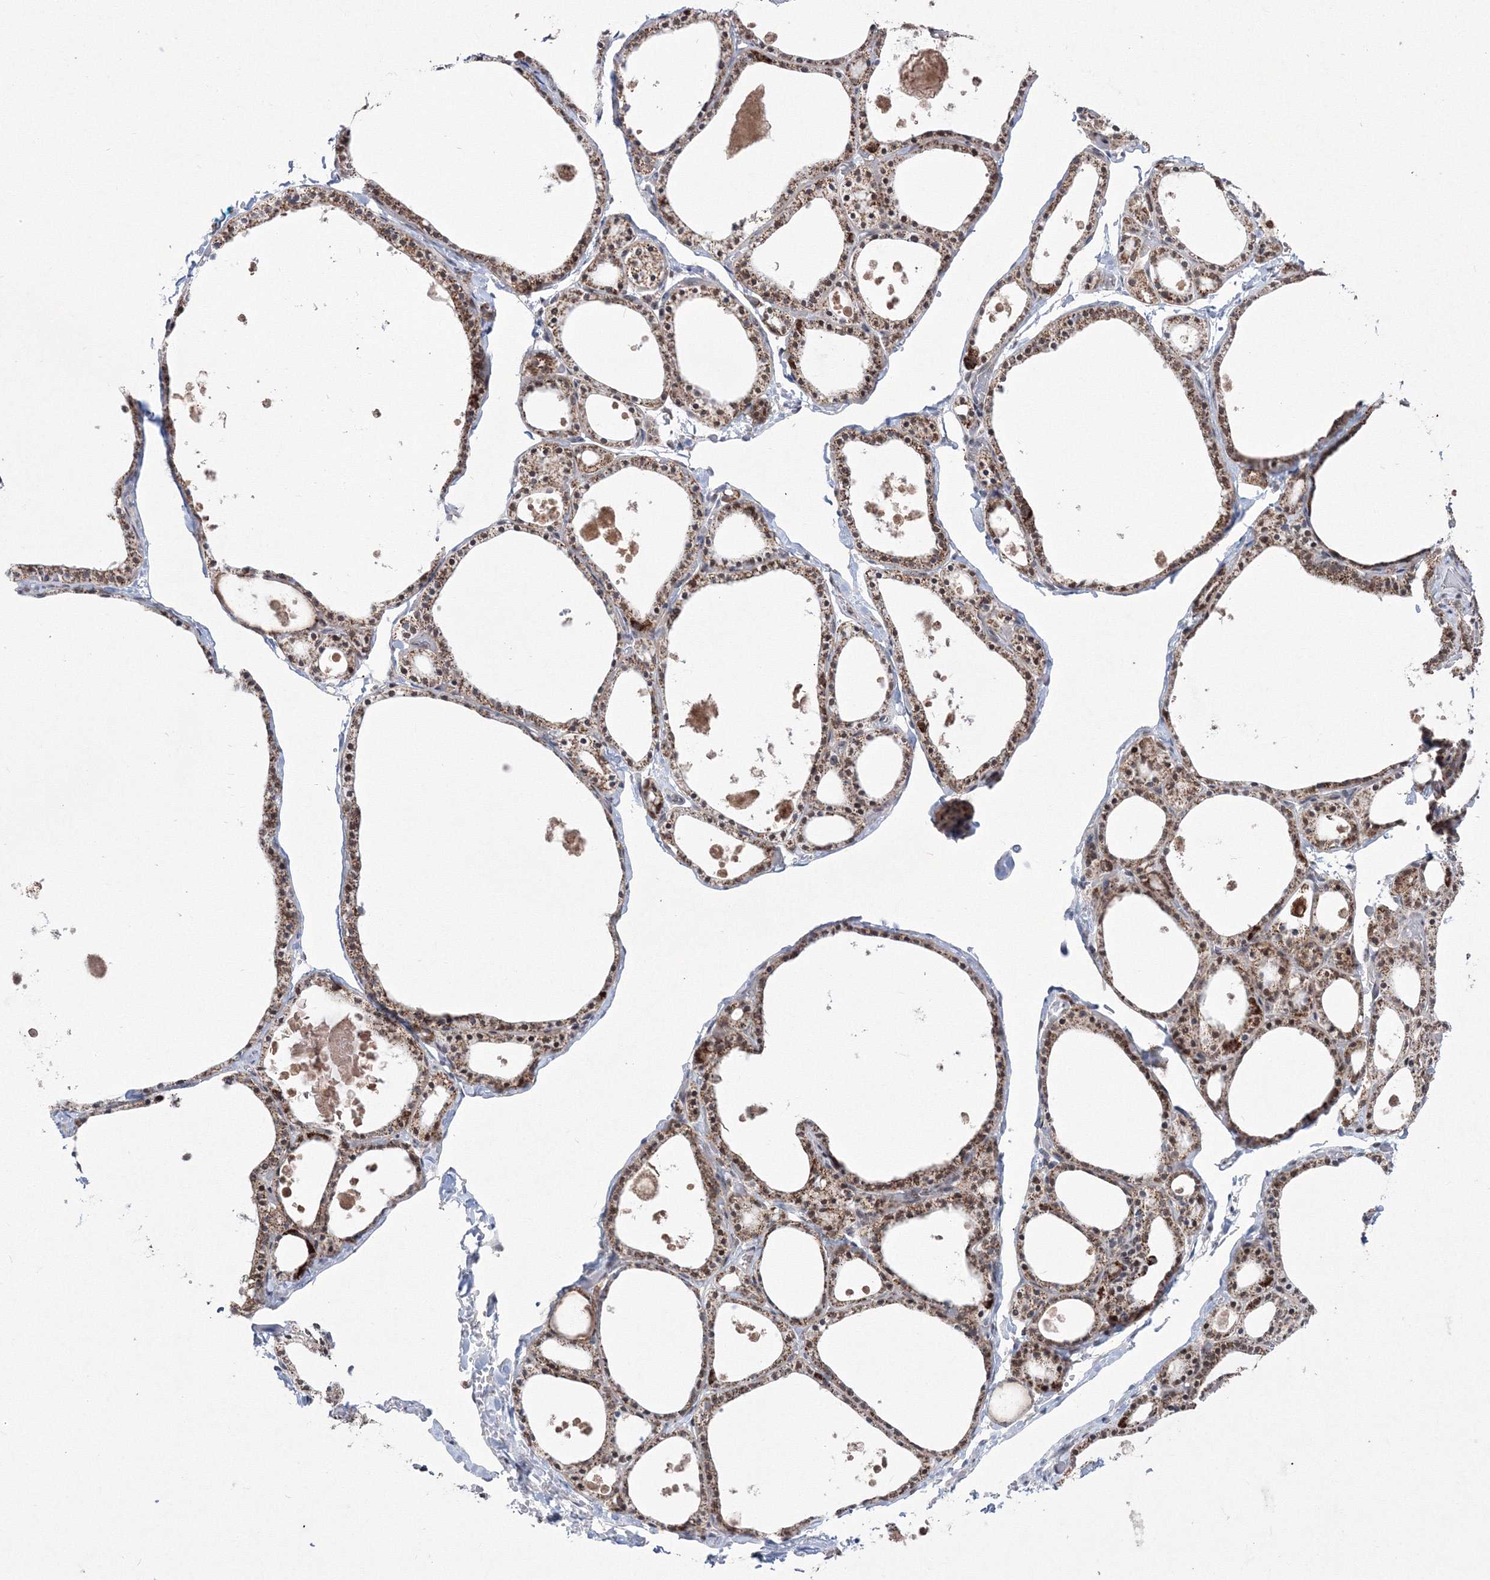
{"staining": {"intensity": "strong", "quantity": ">75%", "location": "cytoplasmic/membranous,nuclear"}, "tissue": "thyroid gland", "cell_type": "Glandular cells", "image_type": "normal", "snomed": [{"axis": "morphology", "description": "Normal tissue, NOS"}, {"axis": "topography", "description": "Thyroid gland"}], "caption": "Brown immunohistochemical staining in unremarkable thyroid gland exhibits strong cytoplasmic/membranous,nuclear staining in about >75% of glandular cells.", "gene": "GRSF1", "patient": {"sex": "male", "age": 56}}